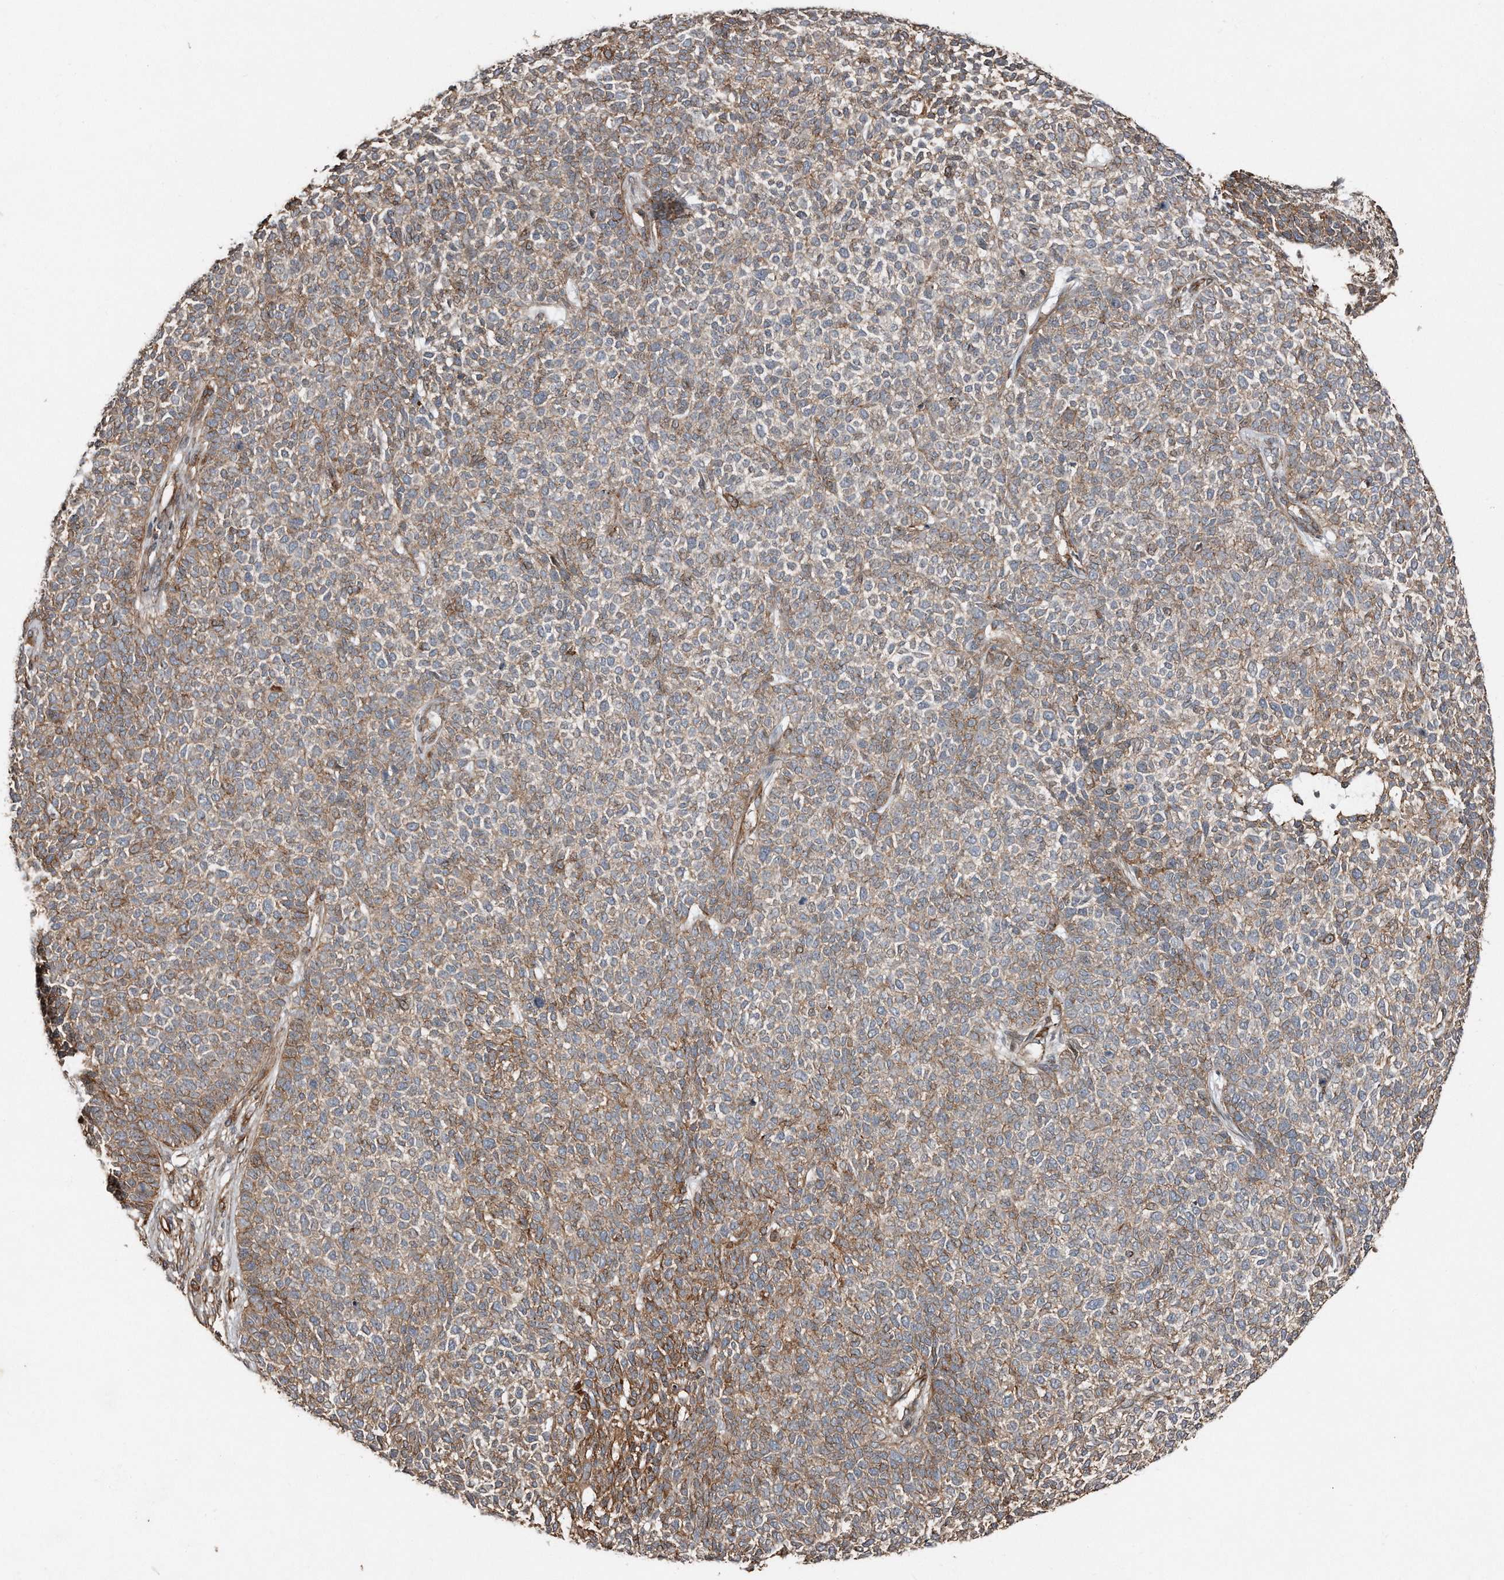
{"staining": {"intensity": "moderate", "quantity": ">75%", "location": "cytoplasmic/membranous"}, "tissue": "skin cancer", "cell_type": "Tumor cells", "image_type": "cancer", "snomed": [{"axis": "morphology", "description": "Basal cell carcinoma"}, {"axis": "topography", "description": "Skin"}], "caption": "Tumor cells display medium levels of moderate cytoplasmic/membranous positivity in about >75% of cells in skin cancer. Nuclei are stained in blue.", "gene": "SNAP47", "patient": {"sex": "female", "age": 84}}